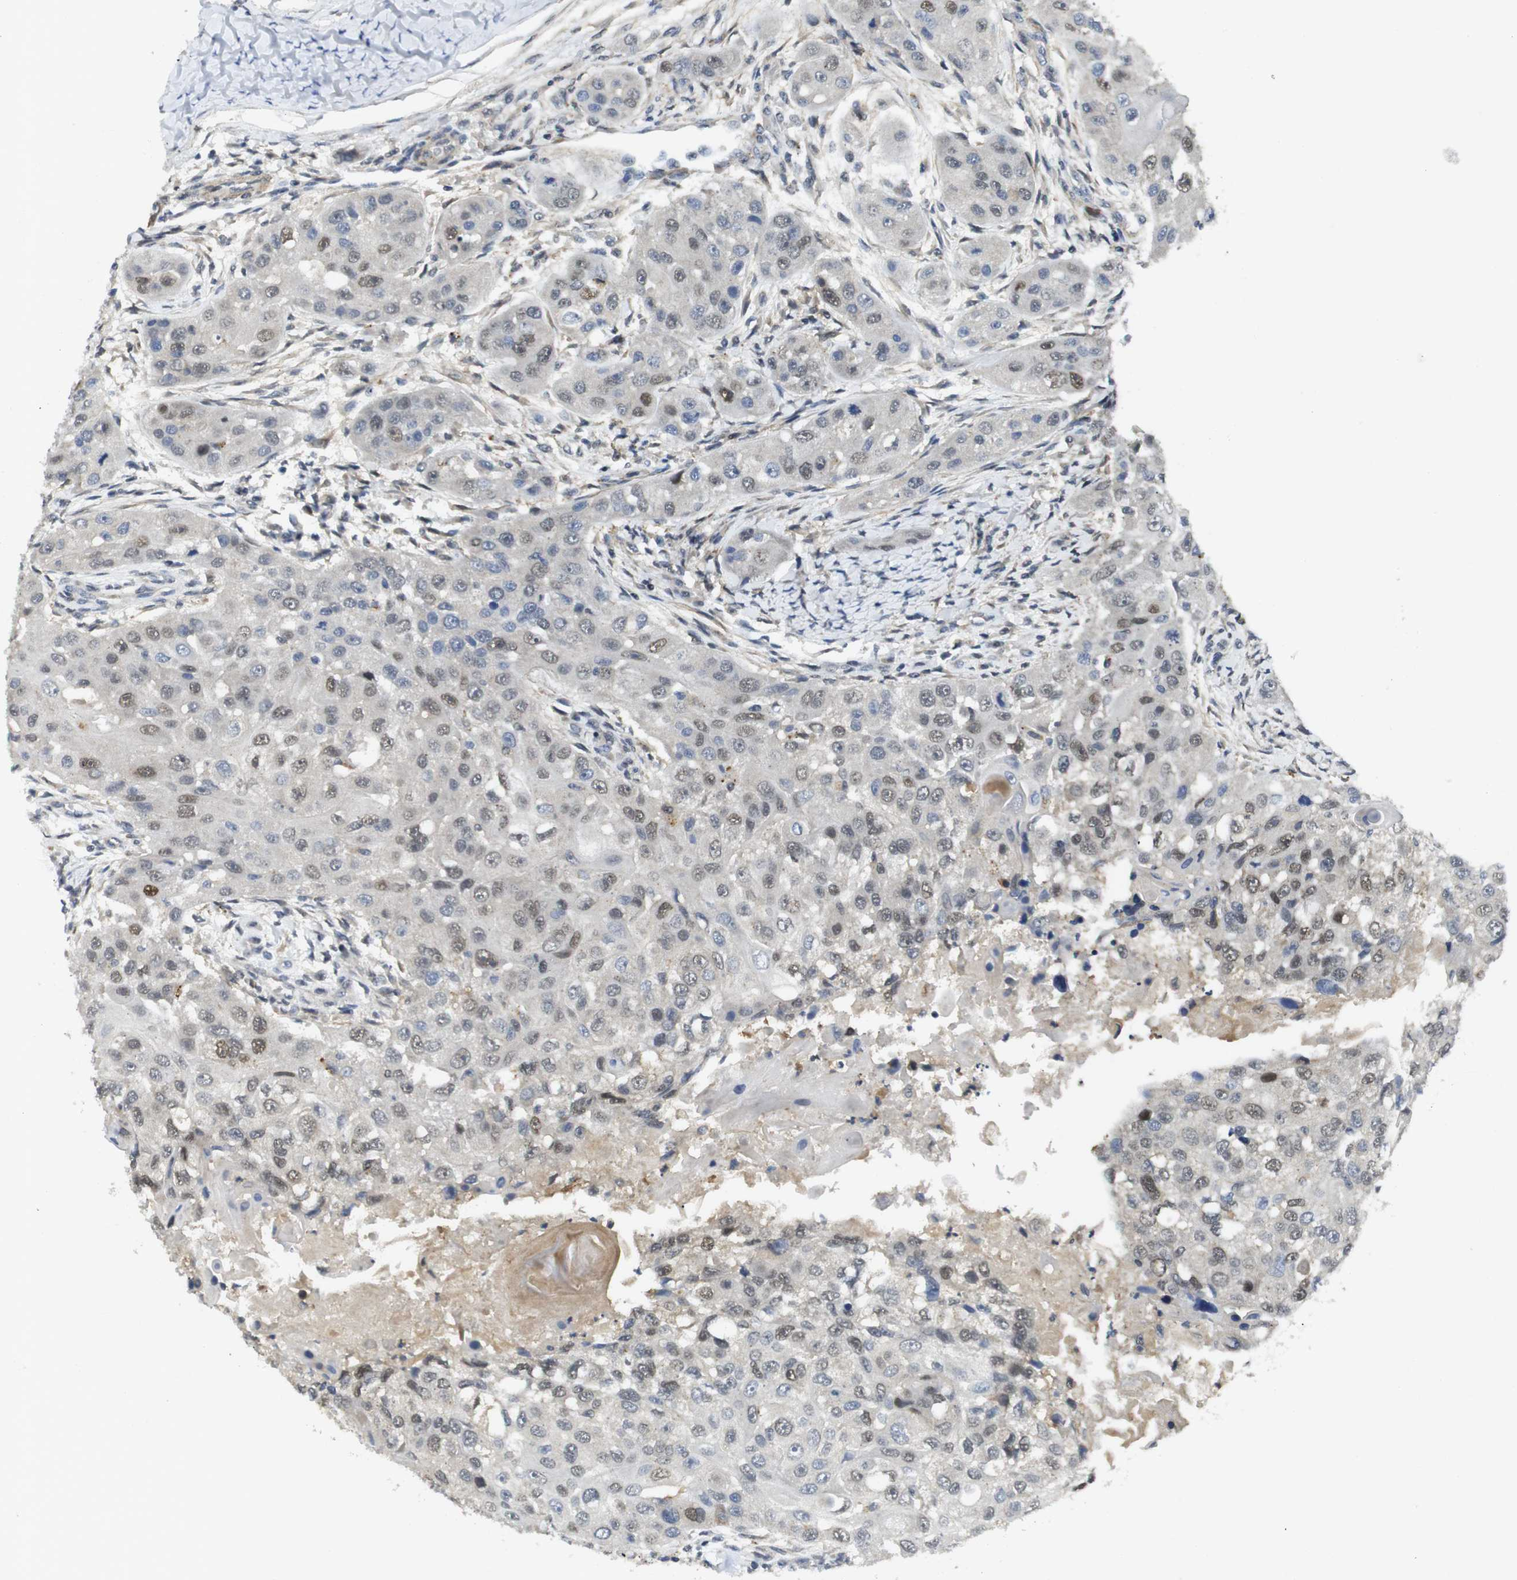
{"staining": {"intensity": "weak", "quantity": ">75%", "location": "nuclear"}, "tissue": "head and neck cancer", "cell_type": "Tumor cells", "image_type": "cancer", "snomed": [{"axis": "morphology", "description": "Normal tissue, NOS"}, {"axis": "morphology", "description": "Squamous cell carcinoma, NOS"}, {"axis": "topography", "description": "Skeletal muscle"}, {"axis": "topography", "description": "Head-Neck"}], "caption": "Head and neck squamous cell carcinoma was stained to show a protein in brown. There is low levels of weak nuclear staining in approximately >75% of tumor cells.", "gene": "FNTA", "patient": {"sex": "male", "age": 51}}